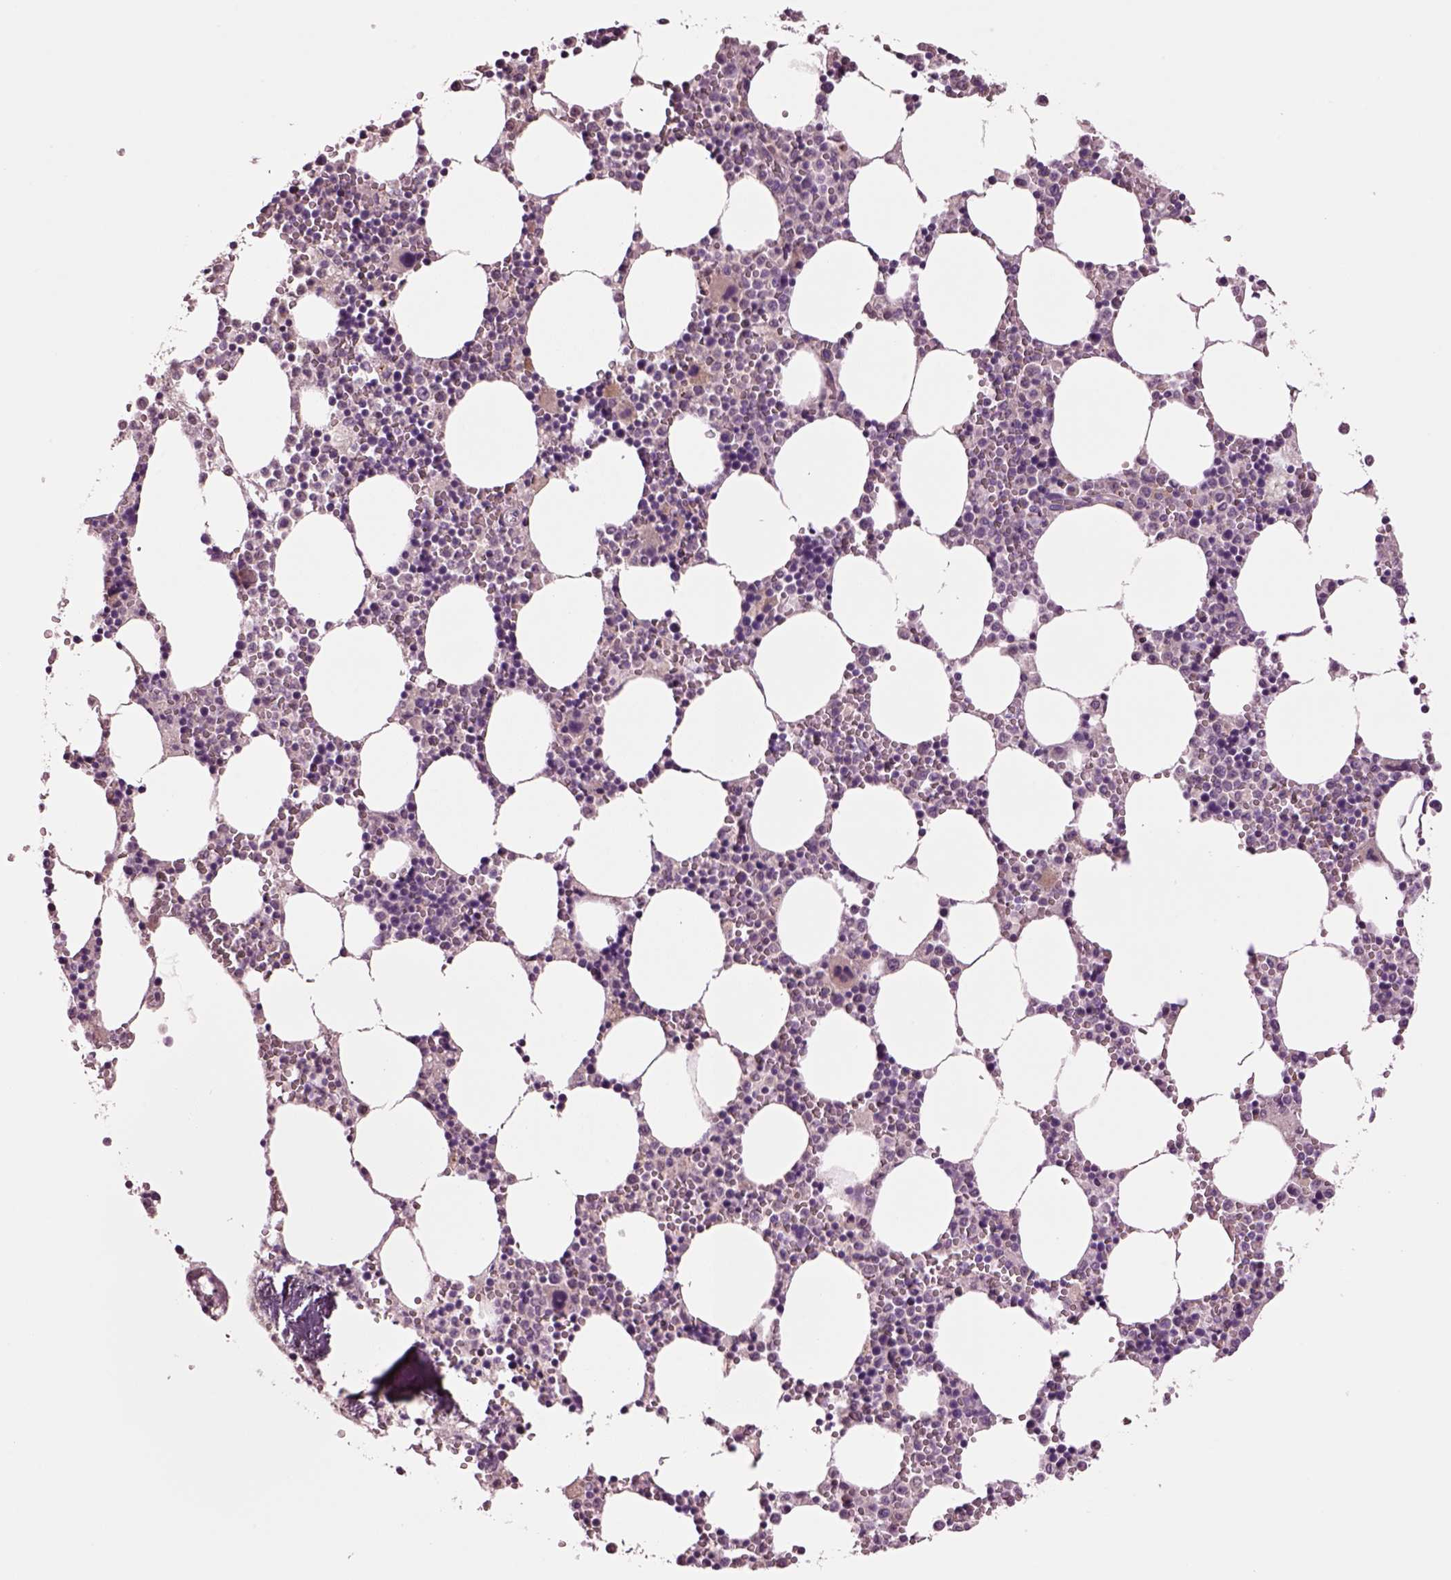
{"staining": {"intensity": "negative", "quantity": "none", "location": "none"}, "tissue": "bone marrow", "cell_type": "Hematopoietic cells", "image_type": "normal", "snomed": [{"axis": "morphology", "description": "Normal tissue, NOS"}, {"axis": "topography", "description": "Bone marrow"}], "caption": "An immunohistochemistry (IHC) image of benign bone marrow is shown. There is no staining in hematopoietic cells of bone marrow.", "gene": "CLPSL1", "patient": {"sex": "female", "age": 64}}